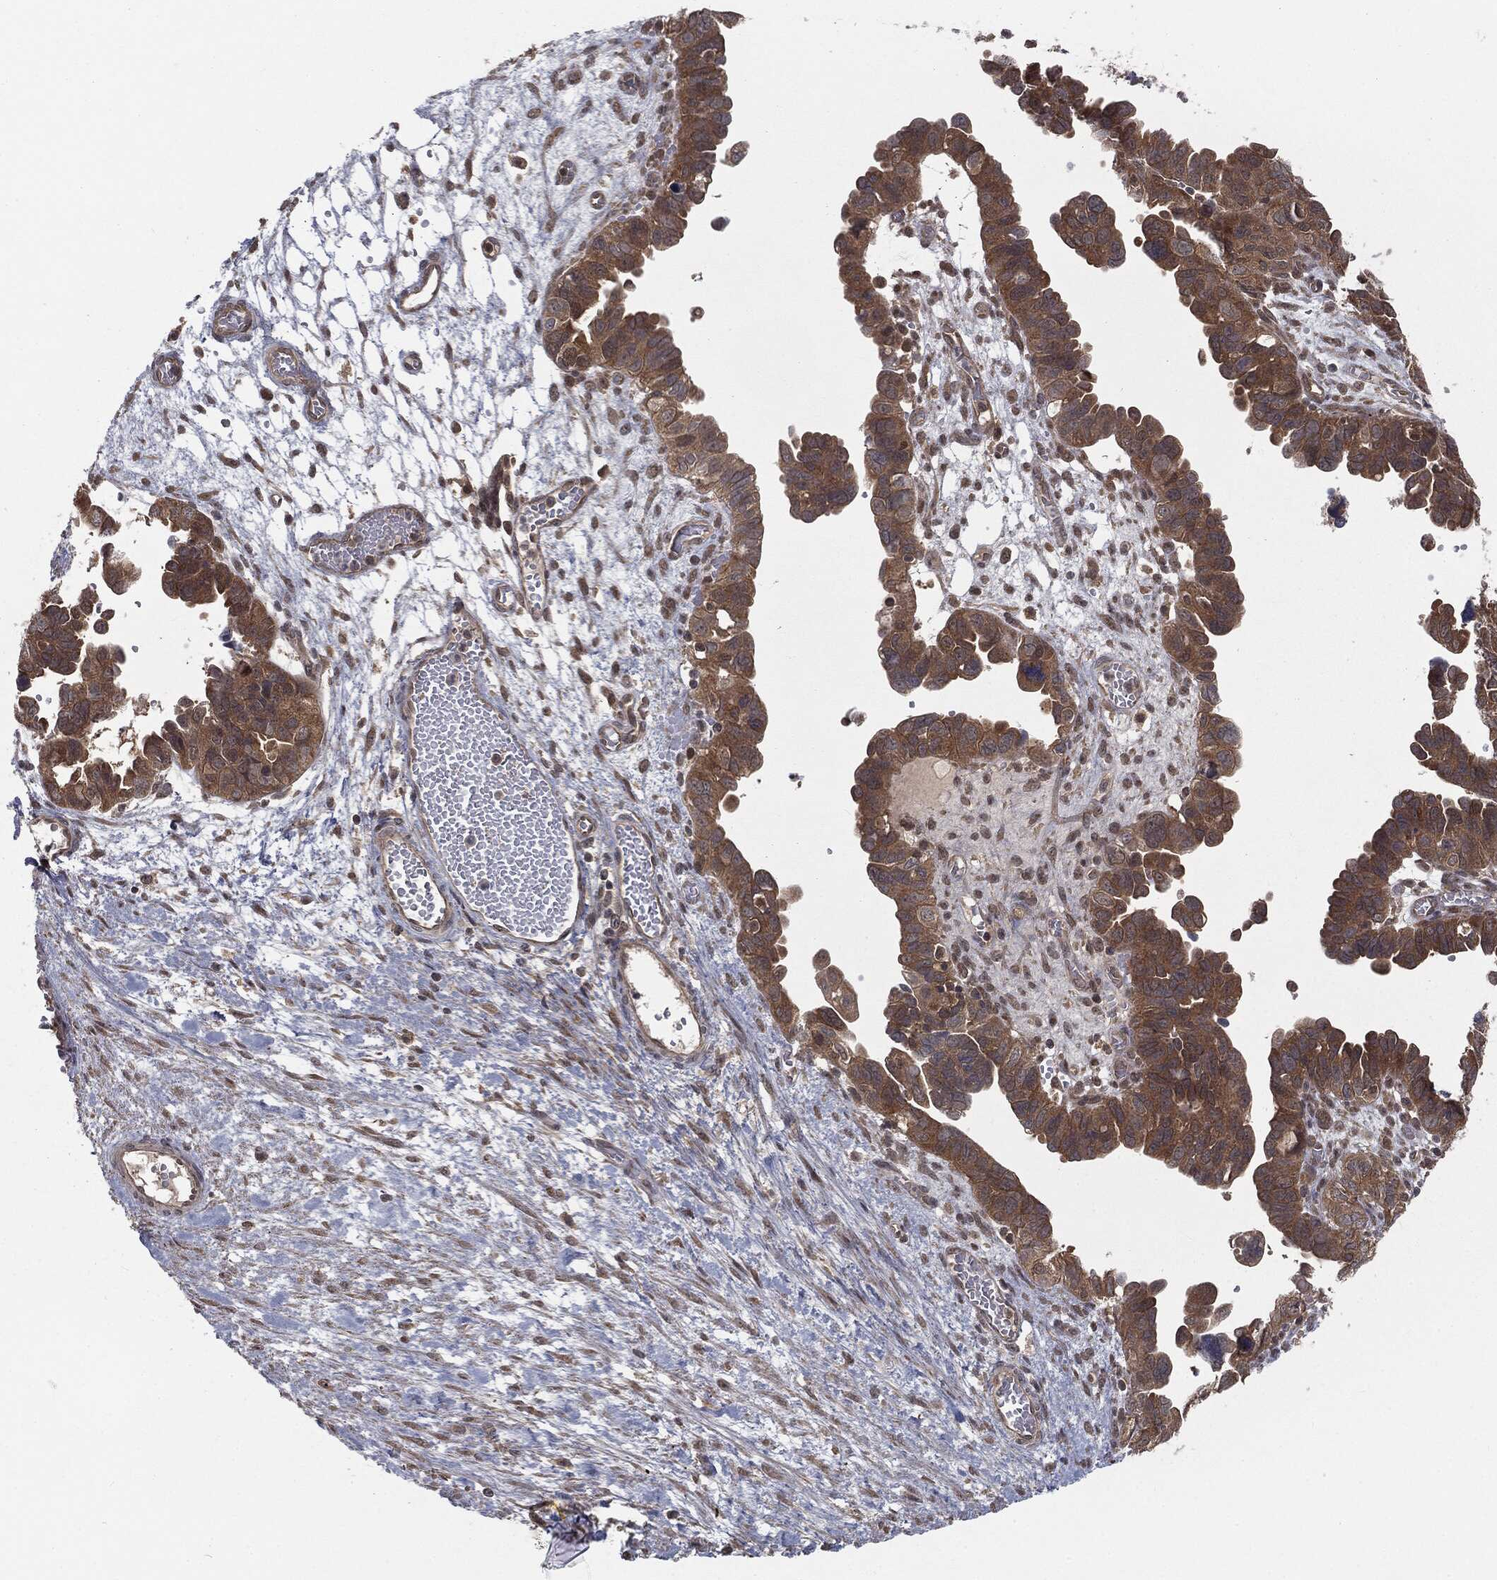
{"staining": {"intensity": "moderate", "quantity": "25%-75%", "location": "cytoplasmic/membranous"}, "tissue": "ovarian cancer", "cell_type": "Tumor cells", "image_type": "cancer", "snomed": [{"axis": "morphology", "description": "Cystadenocarcinoma, serous, NOS"}, {"axis": "topography", "description": "Ovary"}], "caption": "The image shows staining of ovarian cancer (serous cystadenocarcinoma), revealing moderate cytoplasmic/membranous protein expression (brown color) within tumor cells. (DAB = brown stain, brightfield microscopy at high magnification).", "gene": "FBXO7", "patient": {"sex": "female", "age": 64}}